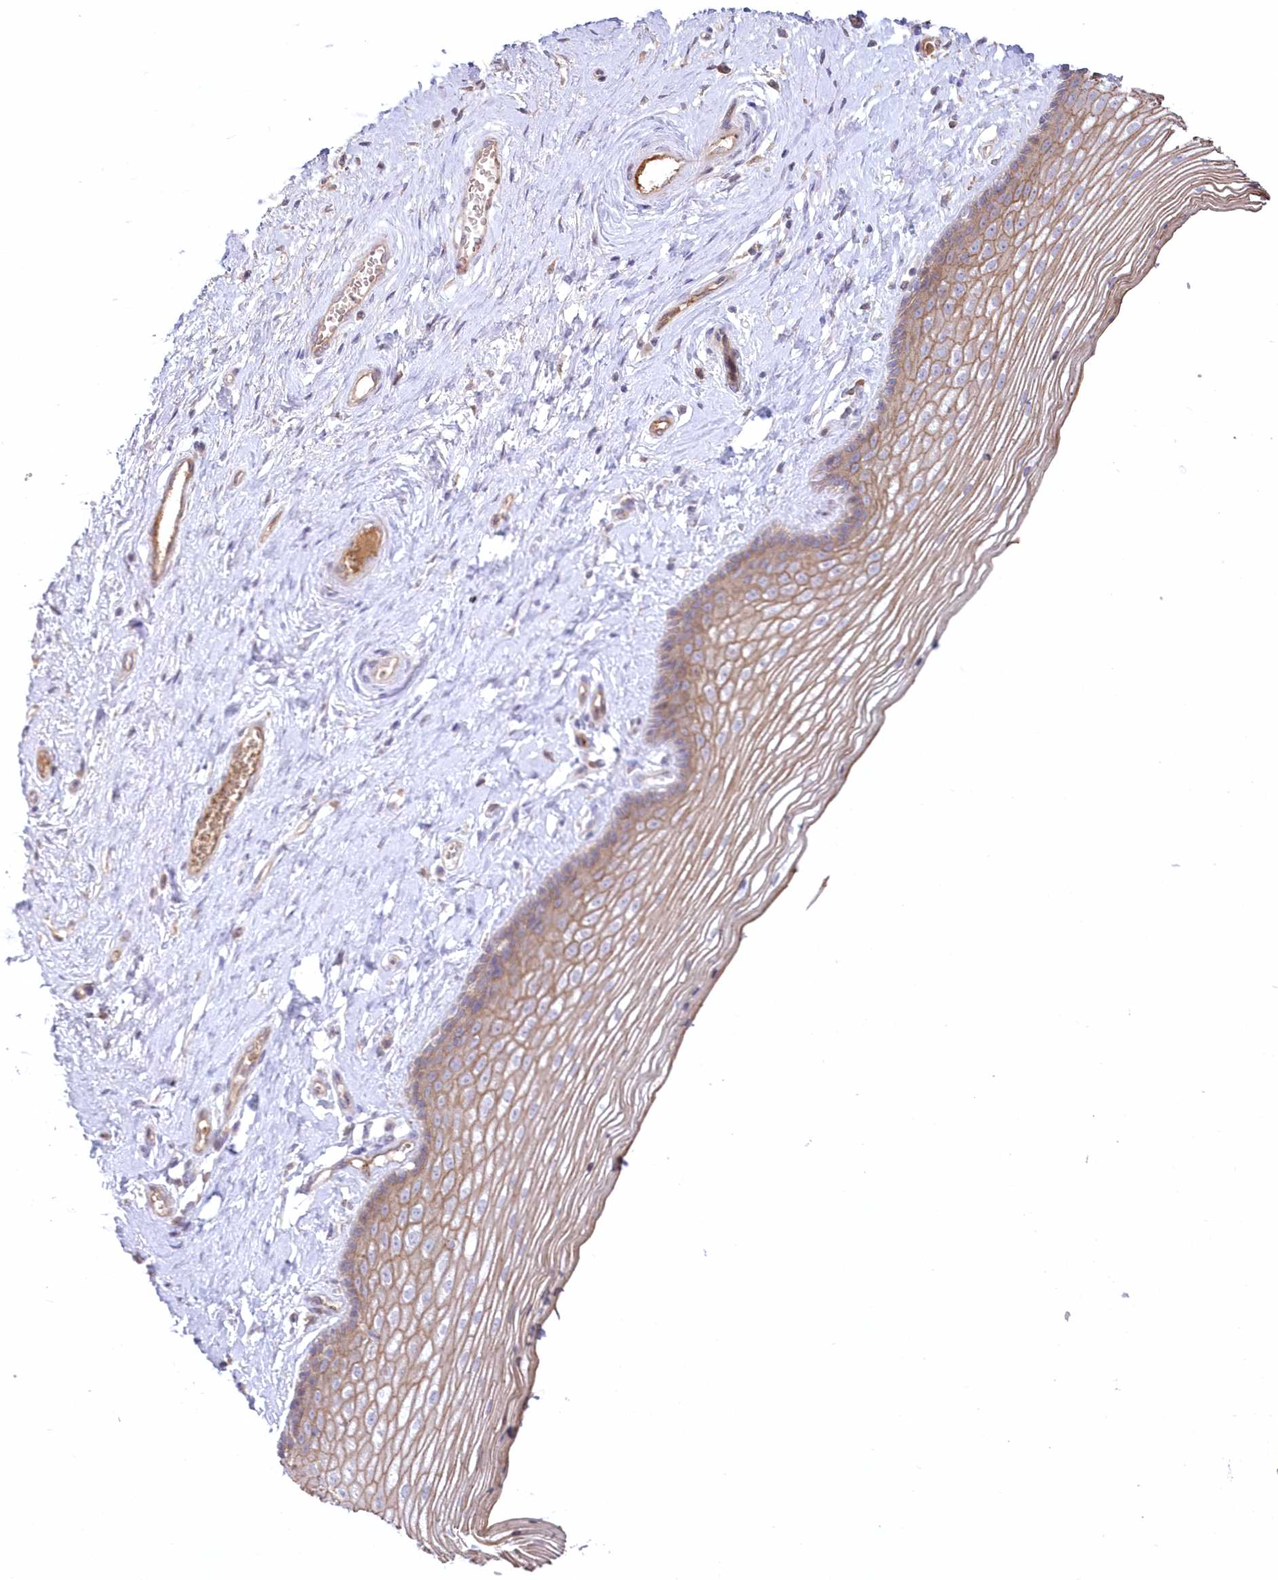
{"staining": {"intensity": "moderate", "quantity": ">75%", "location": "cytoplasmic/membranous"}, "tissue": "vagina", "cell_type": "Squamous epithelial cells", "image_type": "normal", "snomed": [{"axis": "morphology", "description": "Normal tissue, NOS"}, {"axis": "topography", "description": "Vagina"}], "caption": "An IHC histopathology image of normal tissue is shown. Protein staining in brown labels moderate cytoplasmic/membranous positivity in vagina within squamous epithelial cells.", "gene": "WBP1L", "patient": {"sex": "female", "age": 46}}